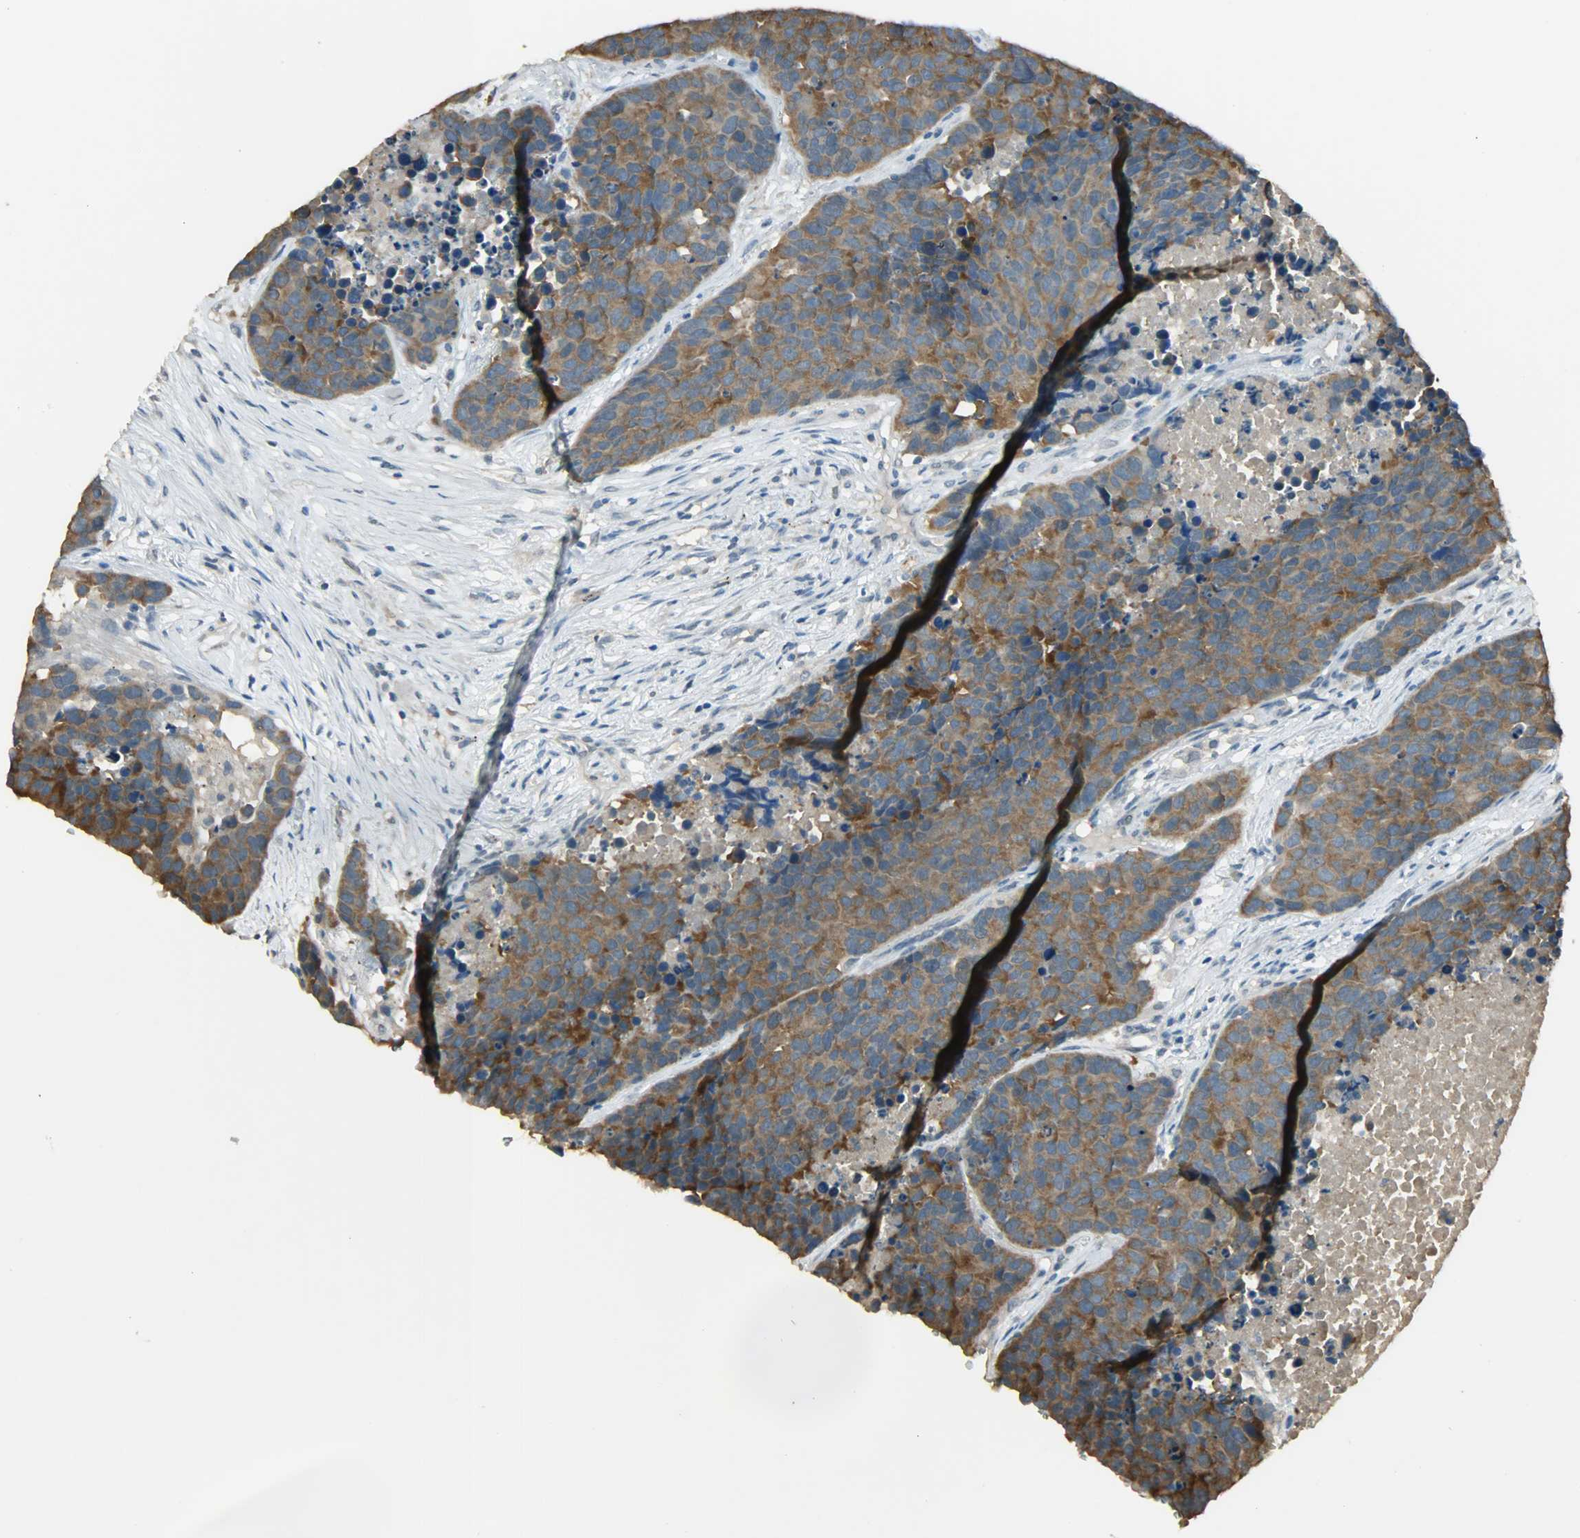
{"staining": {"intensity": "moderate", "quantity": ">75%", "location": "cytoplasmic/membranous"}, "tissue": "carcinoid", "cell_type": "Tumor cells", "image_type": "cancer", "snomed": [{"axis": "morphology", "description": "Carcinoid, malignant, NOS"}, {"axis": "topography", "description": "Lung"}], "caption": "Carcinoid (malignant) was stained to show a protein in brown. There is medium levels of moderate cytoplasmic/membranous staining in about >75% of tumor cells.", "gene": "PRMT5", "patient": {"sex": "male", "age": 60}}